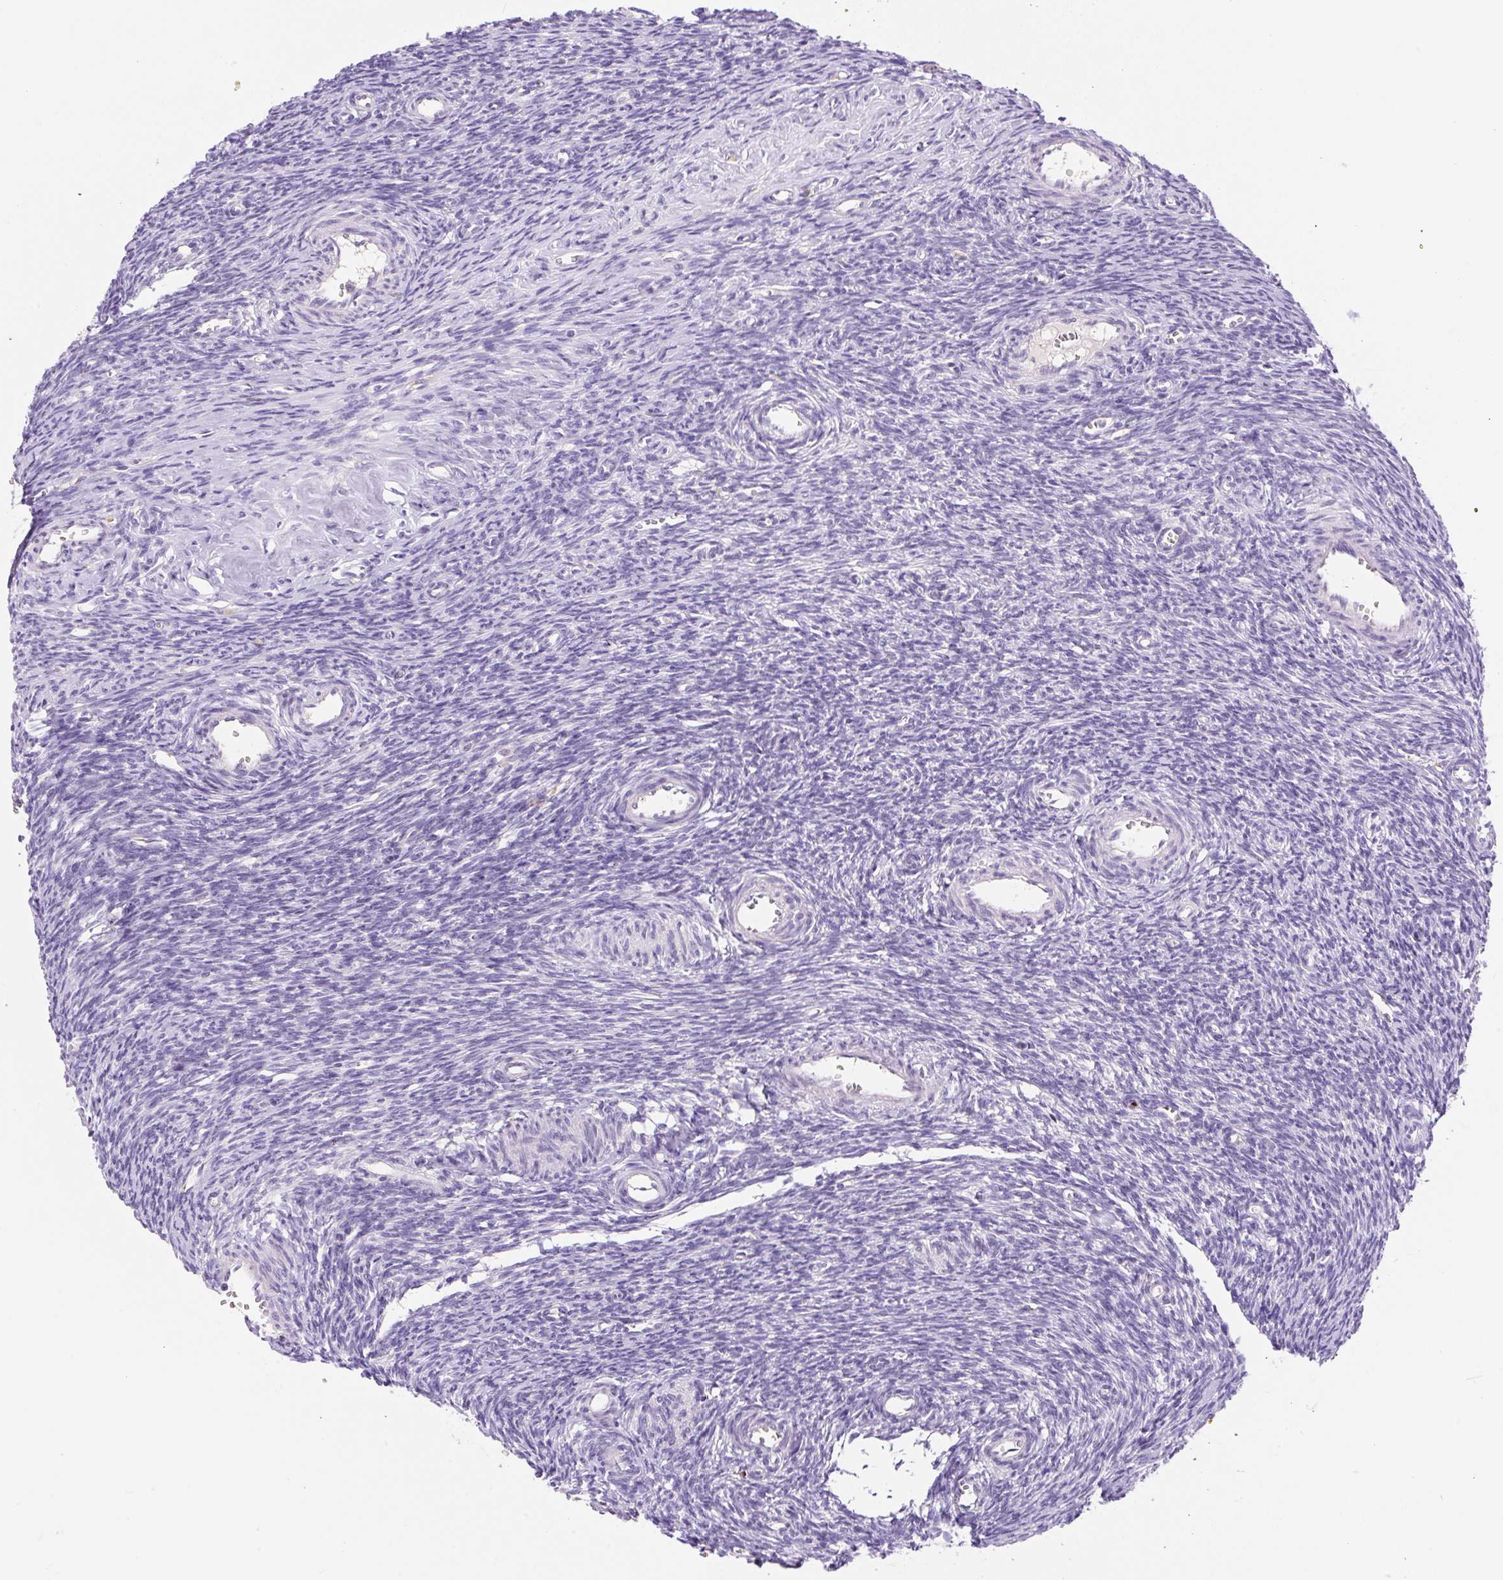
{"staining": {"intensity": "negative", "quantity": "none", "location": "none"}, "tissue": "ovary", "cell_type": "Ovarian stroma cells", "image_type": "normal", "snomed": [{"axis": "morphology", "description": "Normal tissue, NOS"}, {"axis": "topography", "description": "Ovary"}], "caption": "Ovarian stroma cells show no significant positivity in benign ovary. Brightfield microscopy of immunohistochemistry (IHC) stained with DAB (3,3'-diaminobenzidine) (brown) and hematoxylin (blue), captured at high magnification.", "gene": "TDRD15", "patient": {"sex": "female", "age": 39}}